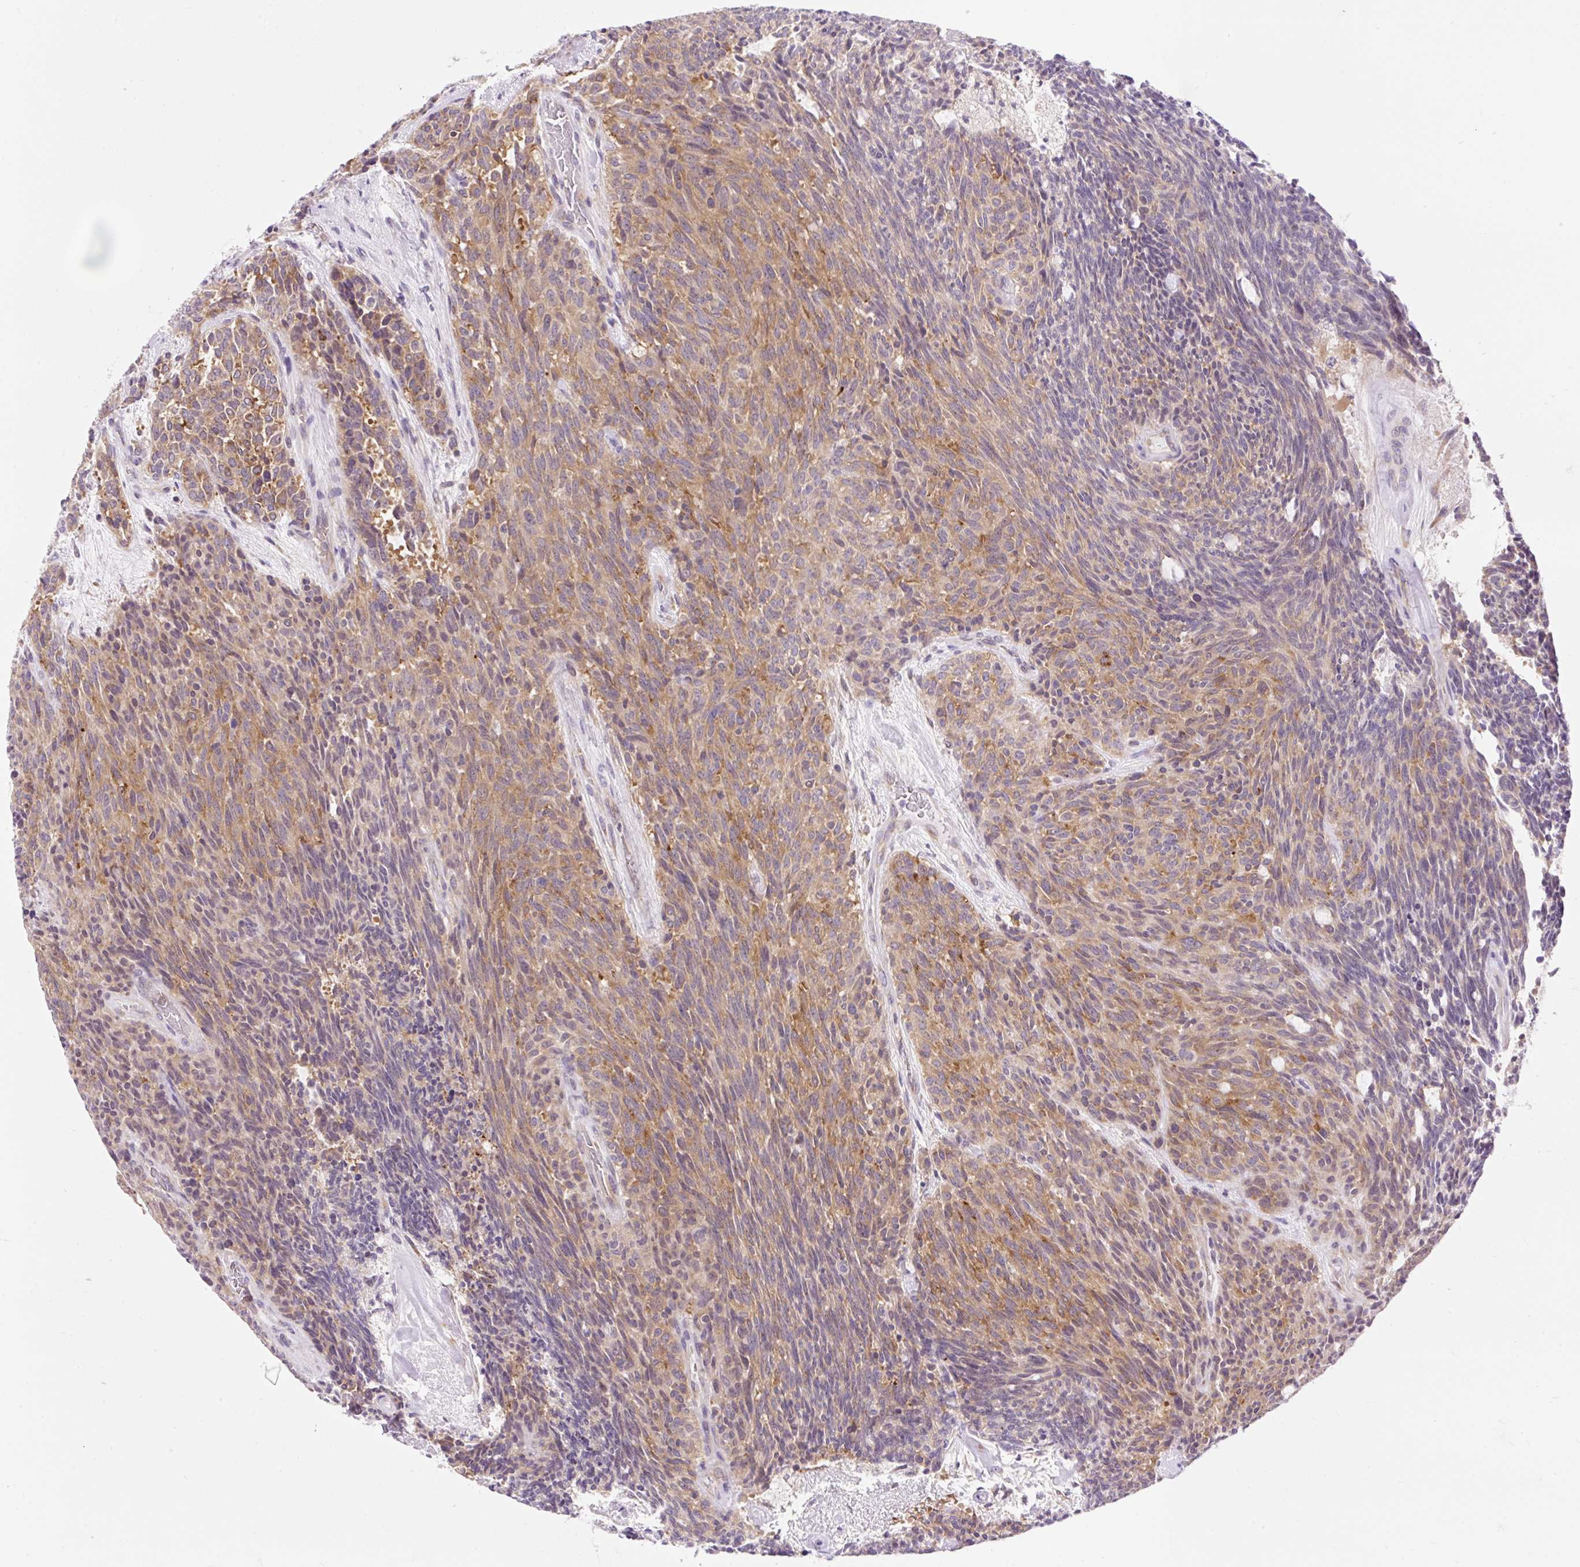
{"staining": {"intensity": "moderate", "quantity": "25%-75%", "location": "cytoplasmic/membranous"}, "tissue": "carcinoid", "cell_type": "Tumor cells", "image_type": "cancer", "snomed": [{"axis": "morphology", "description": "Carcinoid, malignant, NOS"}, {"axis": "topography", "description": "Pancreas"}], "caption": "Protein expression analysis of human carcinoid (malignant) reveals moderate cytoplasmic/membranous positivity in approximately 25%-75% of tumor cells. (IHC, brightfield microscopy, high magnification).", "gene": "GPR45", "patient": {"sex": "female", "age": 54}}